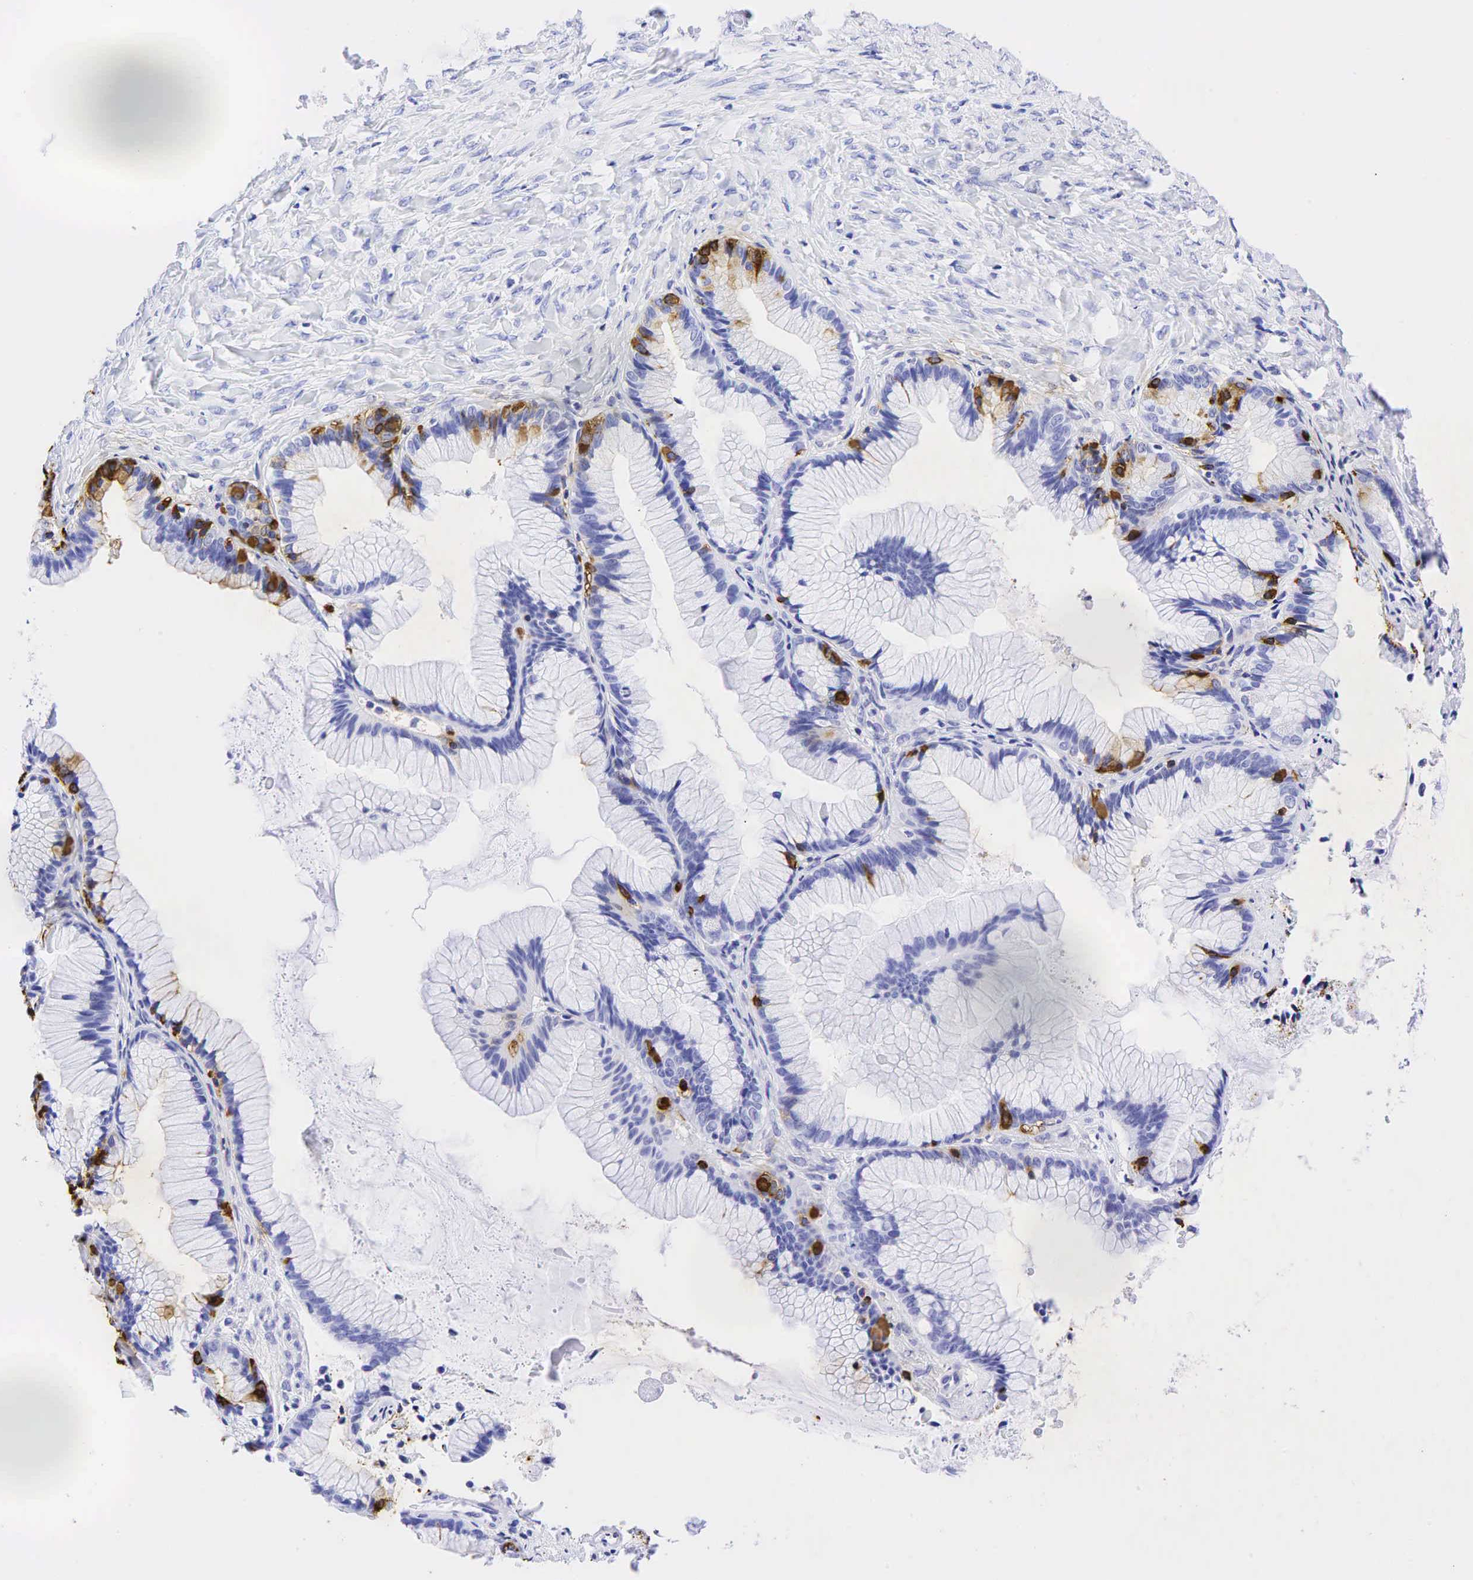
{"staining": {"intensity": "strong", "quantity": "<25%", "location": "cytoplasmic/membranous"}, "tissue": "ovarian cancer", "cell_type": "Tumor cells", "image_type": "cancer", "snomed": [{"axis": "morphology", "description": "Cystadenocarcinoma, mucinous, NOS"}, {"axis": "topography", "description": "Ovary"}], "caption": "A high-resolution histopathology image shows immunohistochemistry staining of mucinous cystadenocarcinoma (ovarian), which displays strong cytoplasmic/membranous expression in approximately <25% of tumor cells.", "gene": "CHGA", "patient": {"sex": "female", "age": 41}}